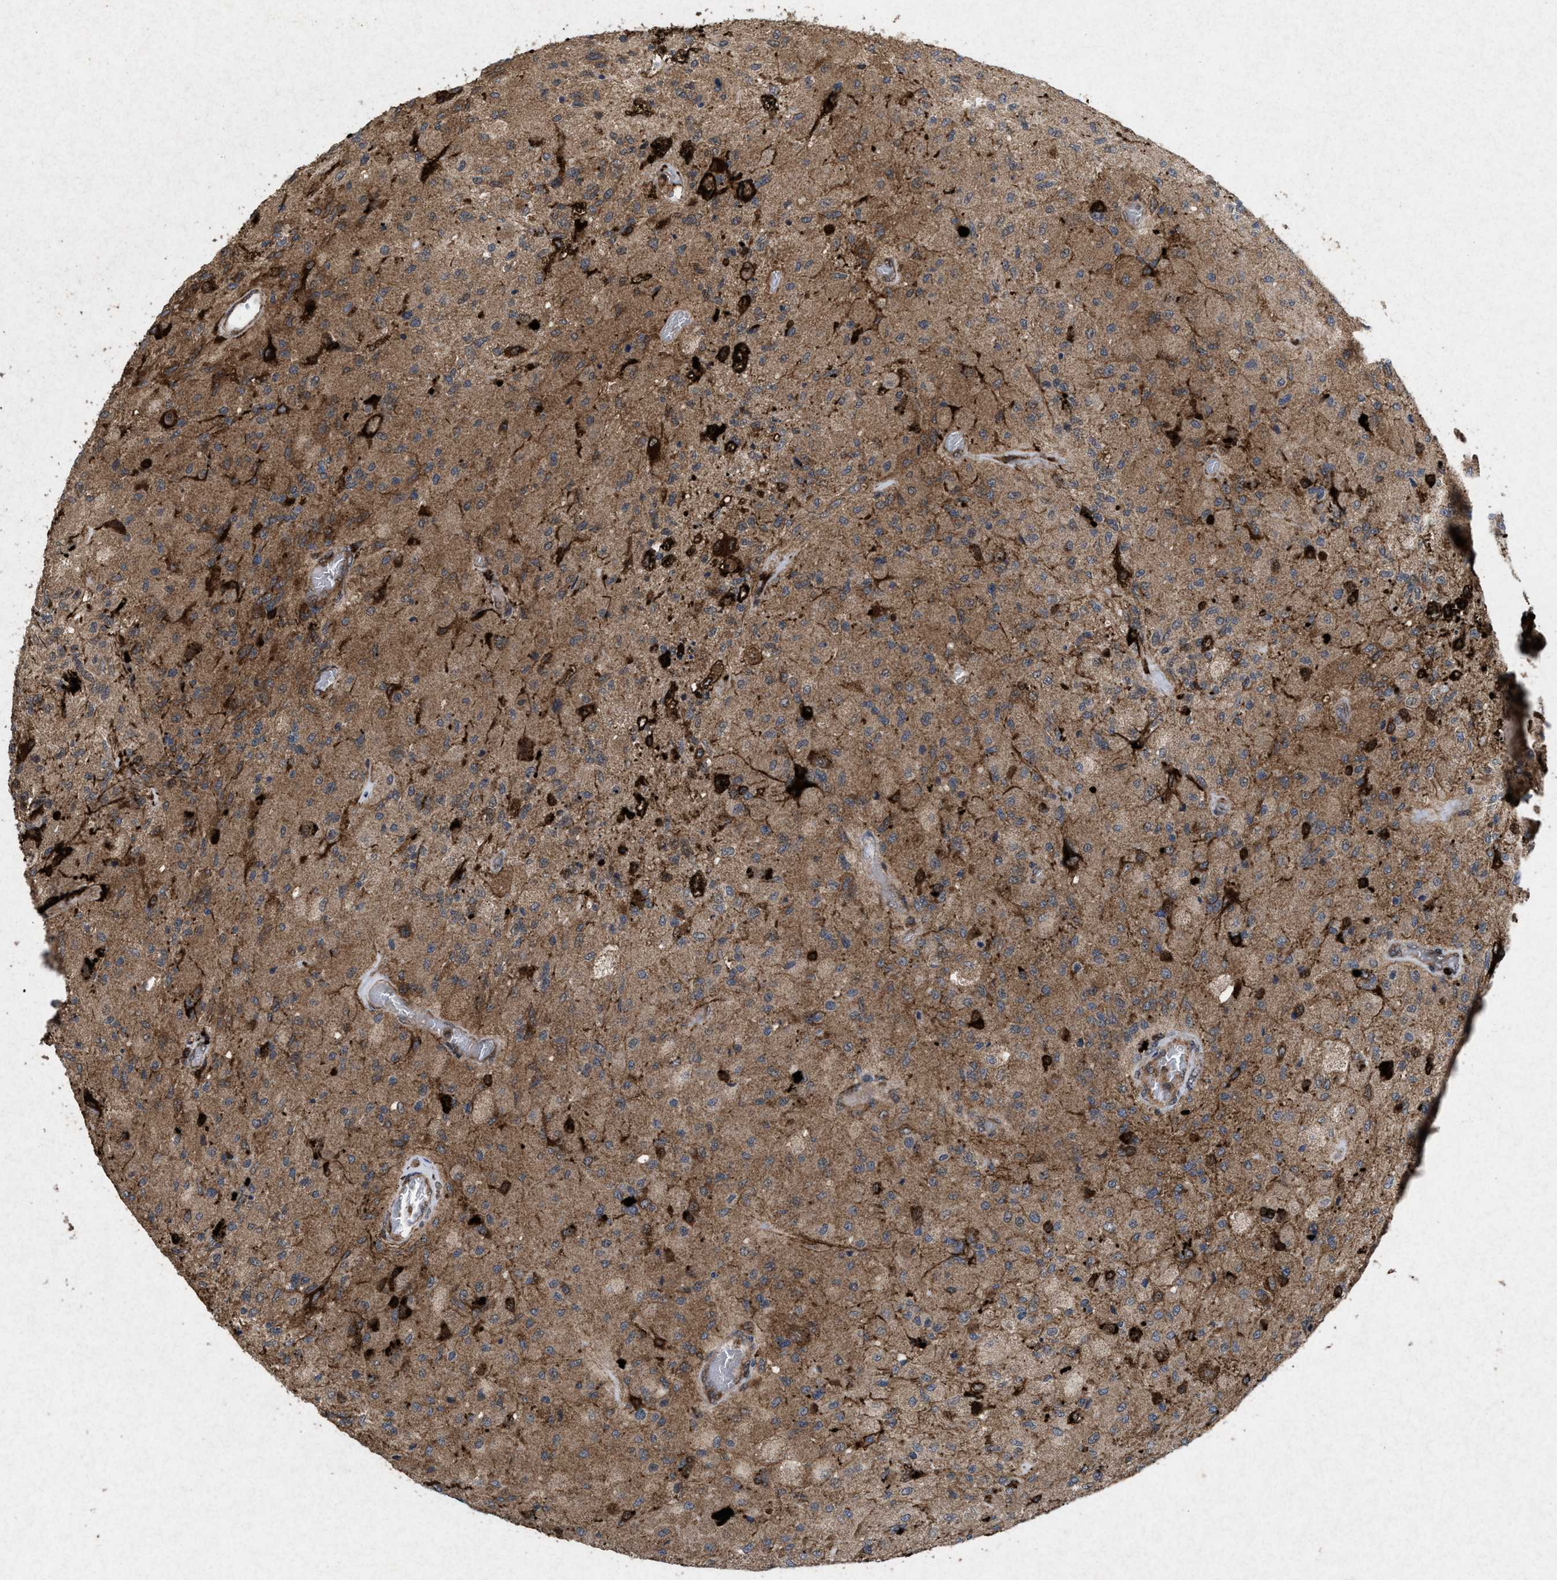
{"staining": {"intensity": "moderate", "quantity": ">75%", "location": "cytoplasmic/membranous"}, "tissue": "glioma", "cell_type": "Tumor cells", "image_type": "cancer", "snomed": [{"axis": "morphology", "description": "Normal tissue, NOS"}, {"axis": "morphology", "description": "Glioma, malignant, High grade"}, {"axis": "topography", "description": "Cerebral cortex"}], "caption": "Glioma tissue displays moderate cytoplasmic/membranous positivity in about >75% of tumor cells The protein is shown in brown color, while the nuclei are stained blue.", "gene": "MSI2", "patient": {"sex": "male", "age": 77}}